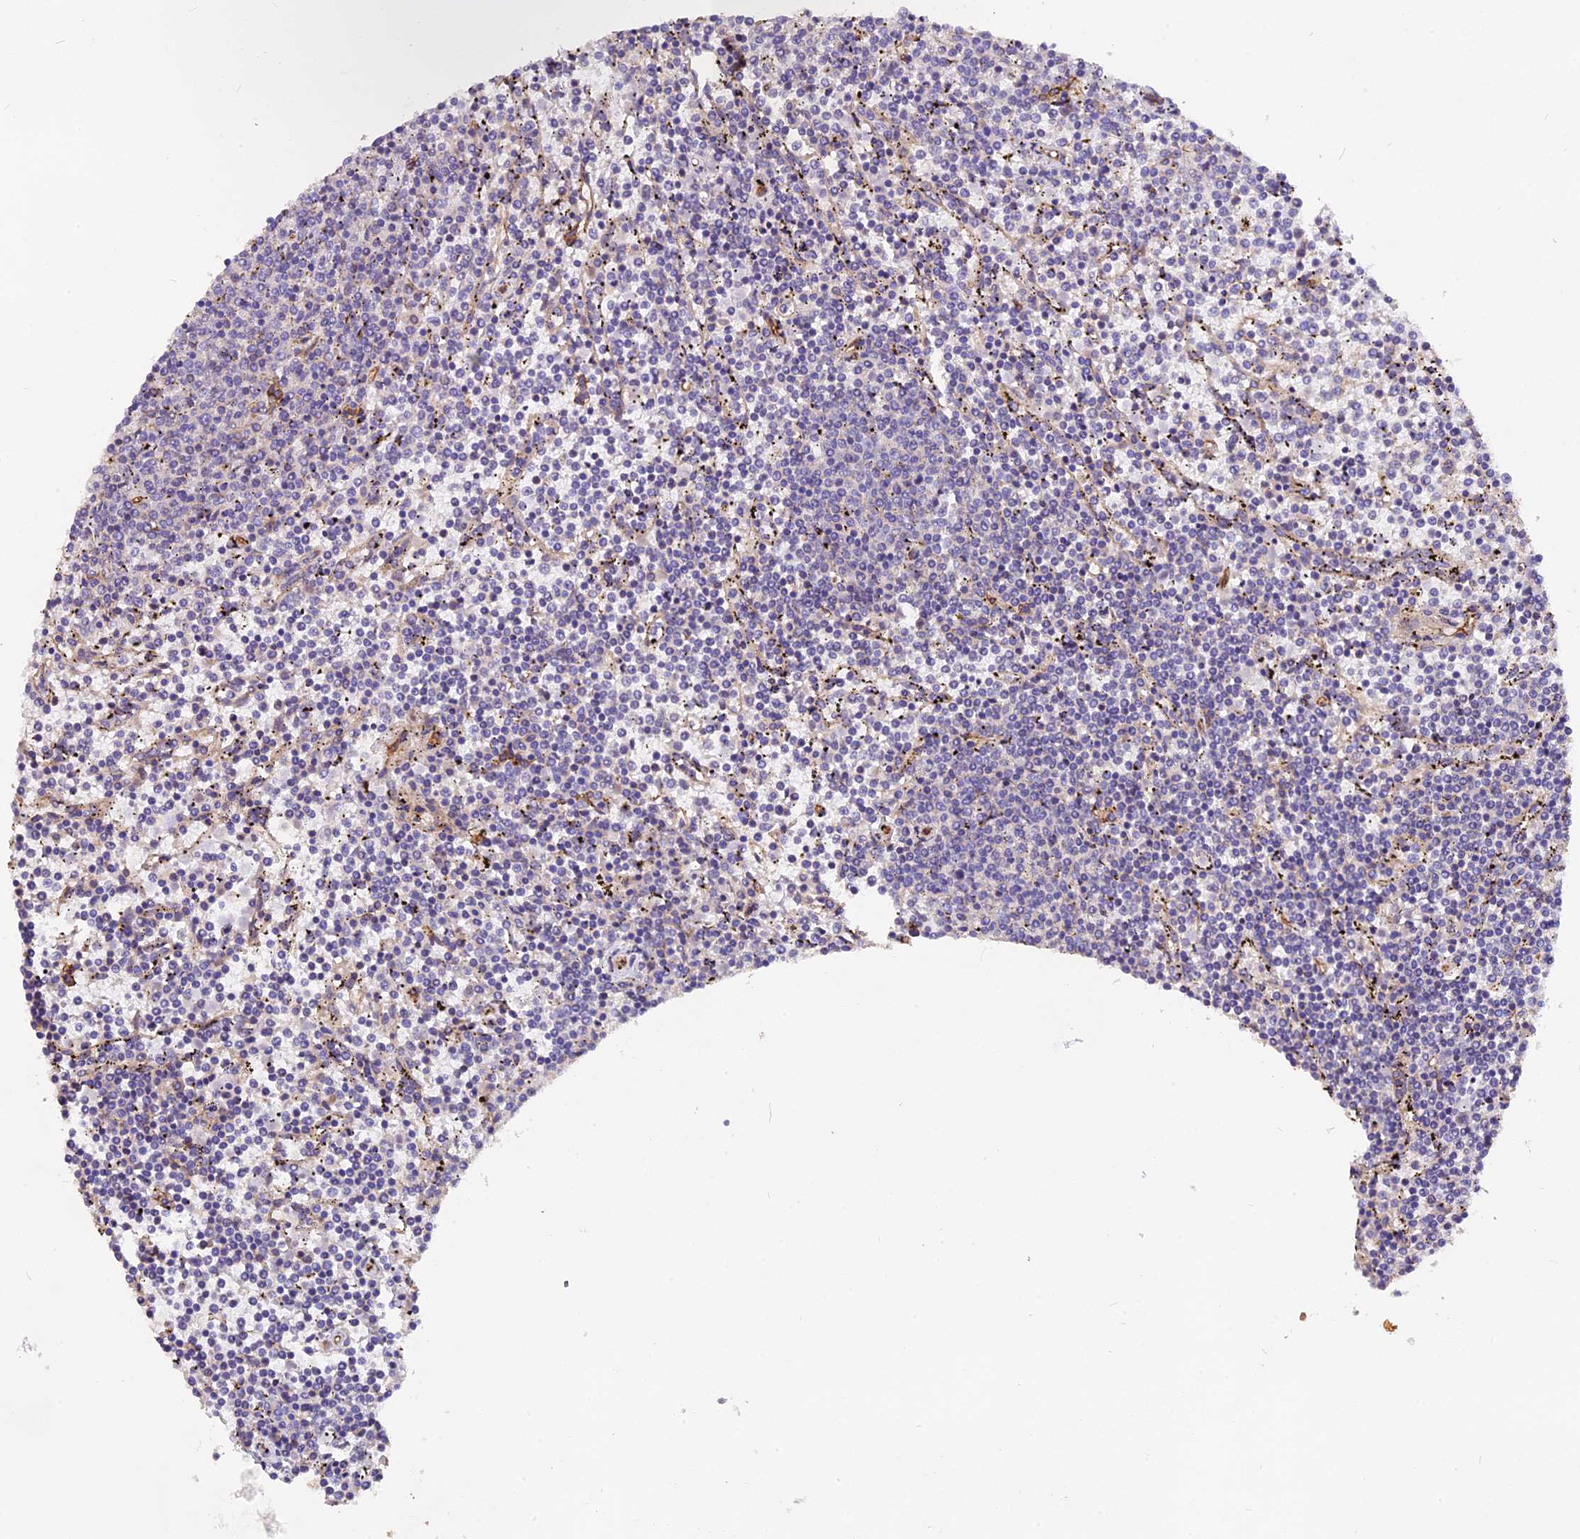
{"staining": {"intensity": "negative", "quantity": "none", "location": "none"}, "tissue": "lymphoma", "cell_type": "Tumor cells", "image_type": "cancer", "snomed": [{"axis": "morphology", "description": "Malignant lymphoma, non-Hodgkin's type, Low grade"}, {"axis": "topography", "description": "Spleen"}], "caption": "Immunohistochemical staining of lymphoma exhibits no significant expression in tumor cells.", "gene": "ERMARD", "patient": {"sex": "female", "age": 50}}